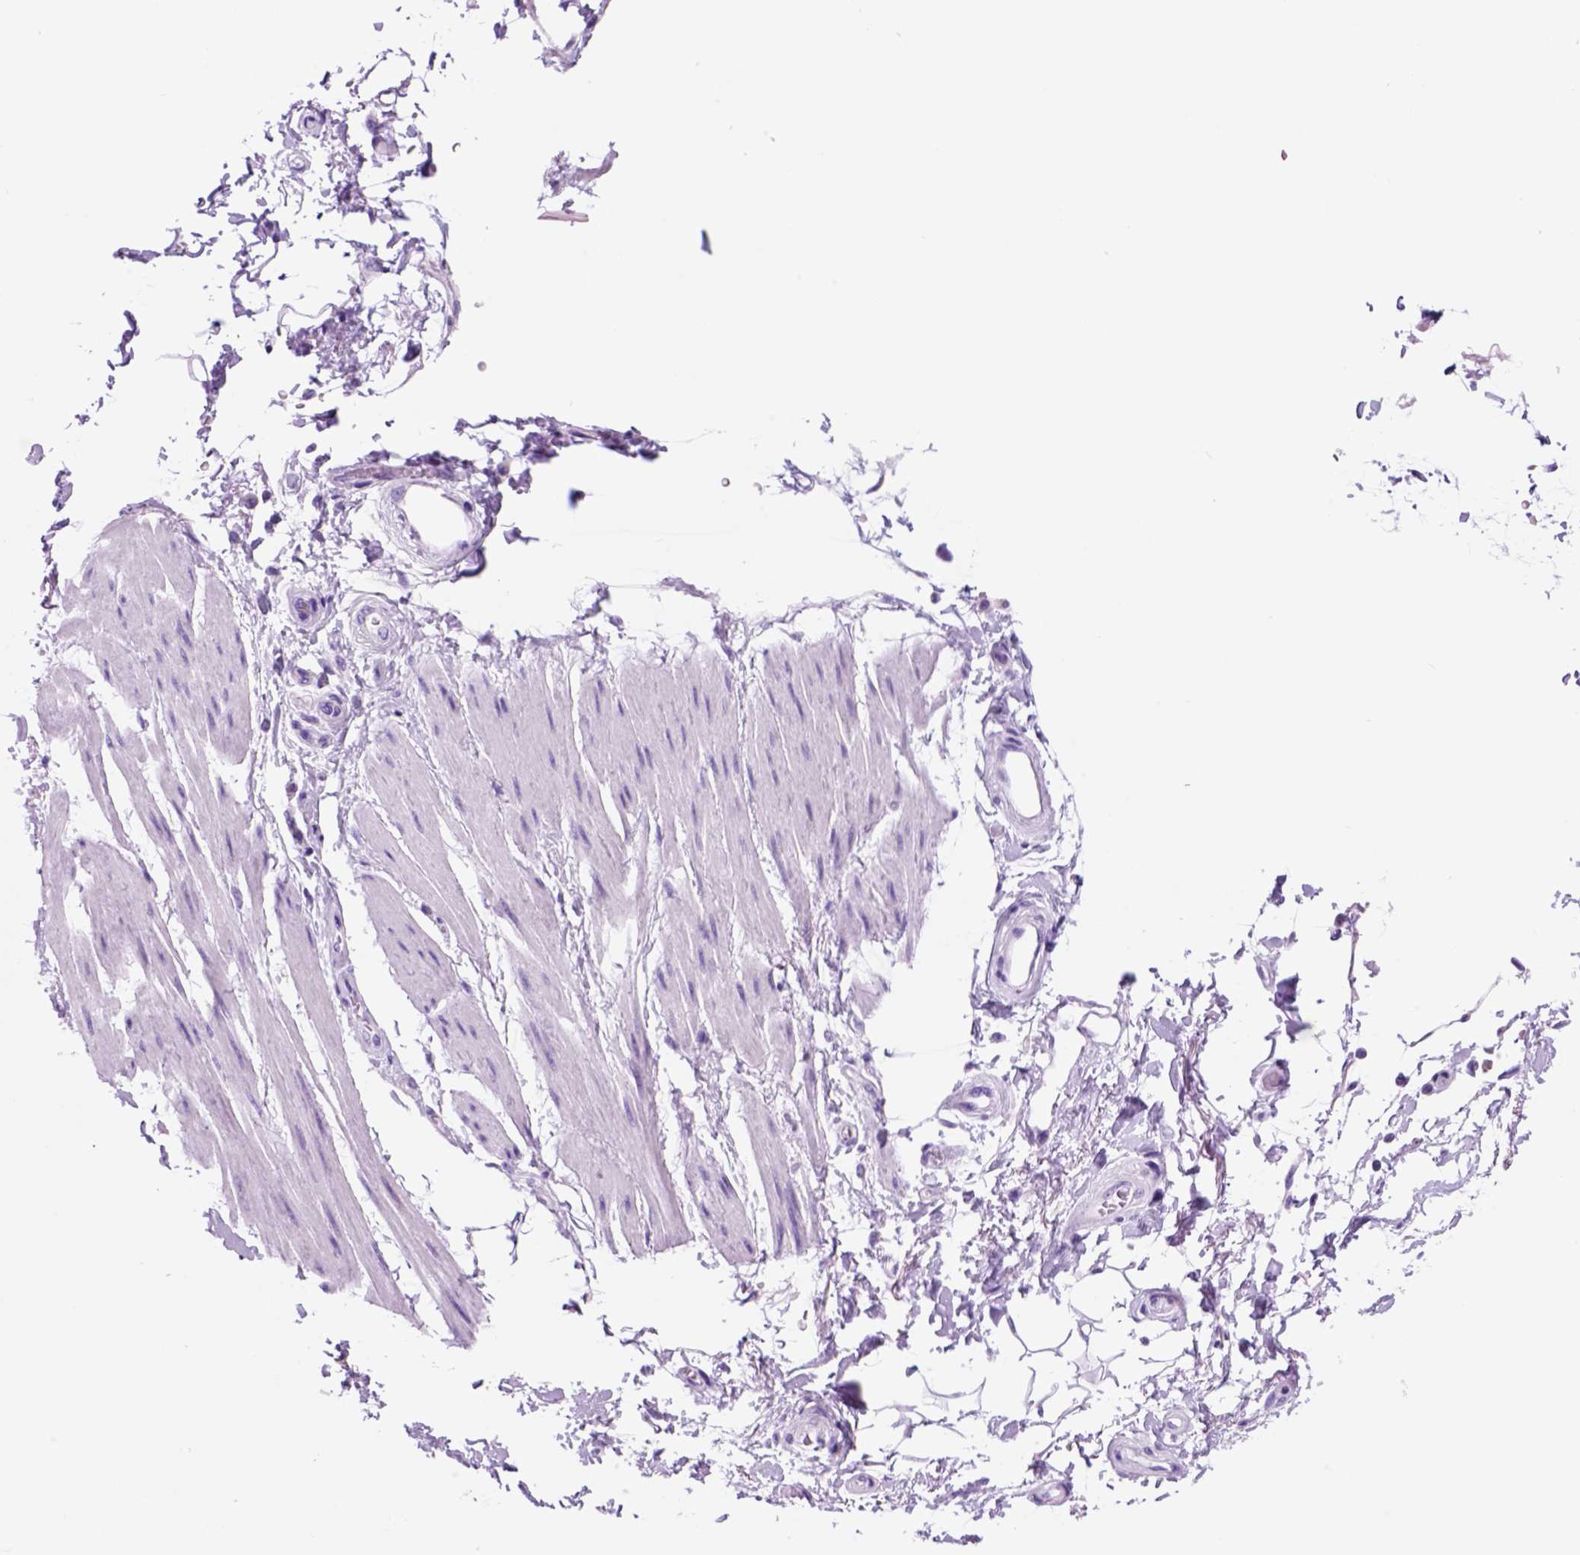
{"staining": {"intensity": "negative", "quantity": "none", "location": "none"}, "tissue": "adipose tissue", "cell_type": "Adipocytes", "image_type": "normal", "snomed": [{"axis": "morphology", "description": "Normal tissue, NOS"}, {"axis": "topography", "description": "Anal"}, {"axis": "topography", "description": "Peripheral nerve tissue"}], "caption": "Immunohistochemistry (IHC) micrograph of unremarkable adipose tissue: human adipose tissue stained with DAB exhibits no significant protein expression in adipocytes.", "gene": "HHIPL2", "patient": {"sex": "male", "age": 51}}